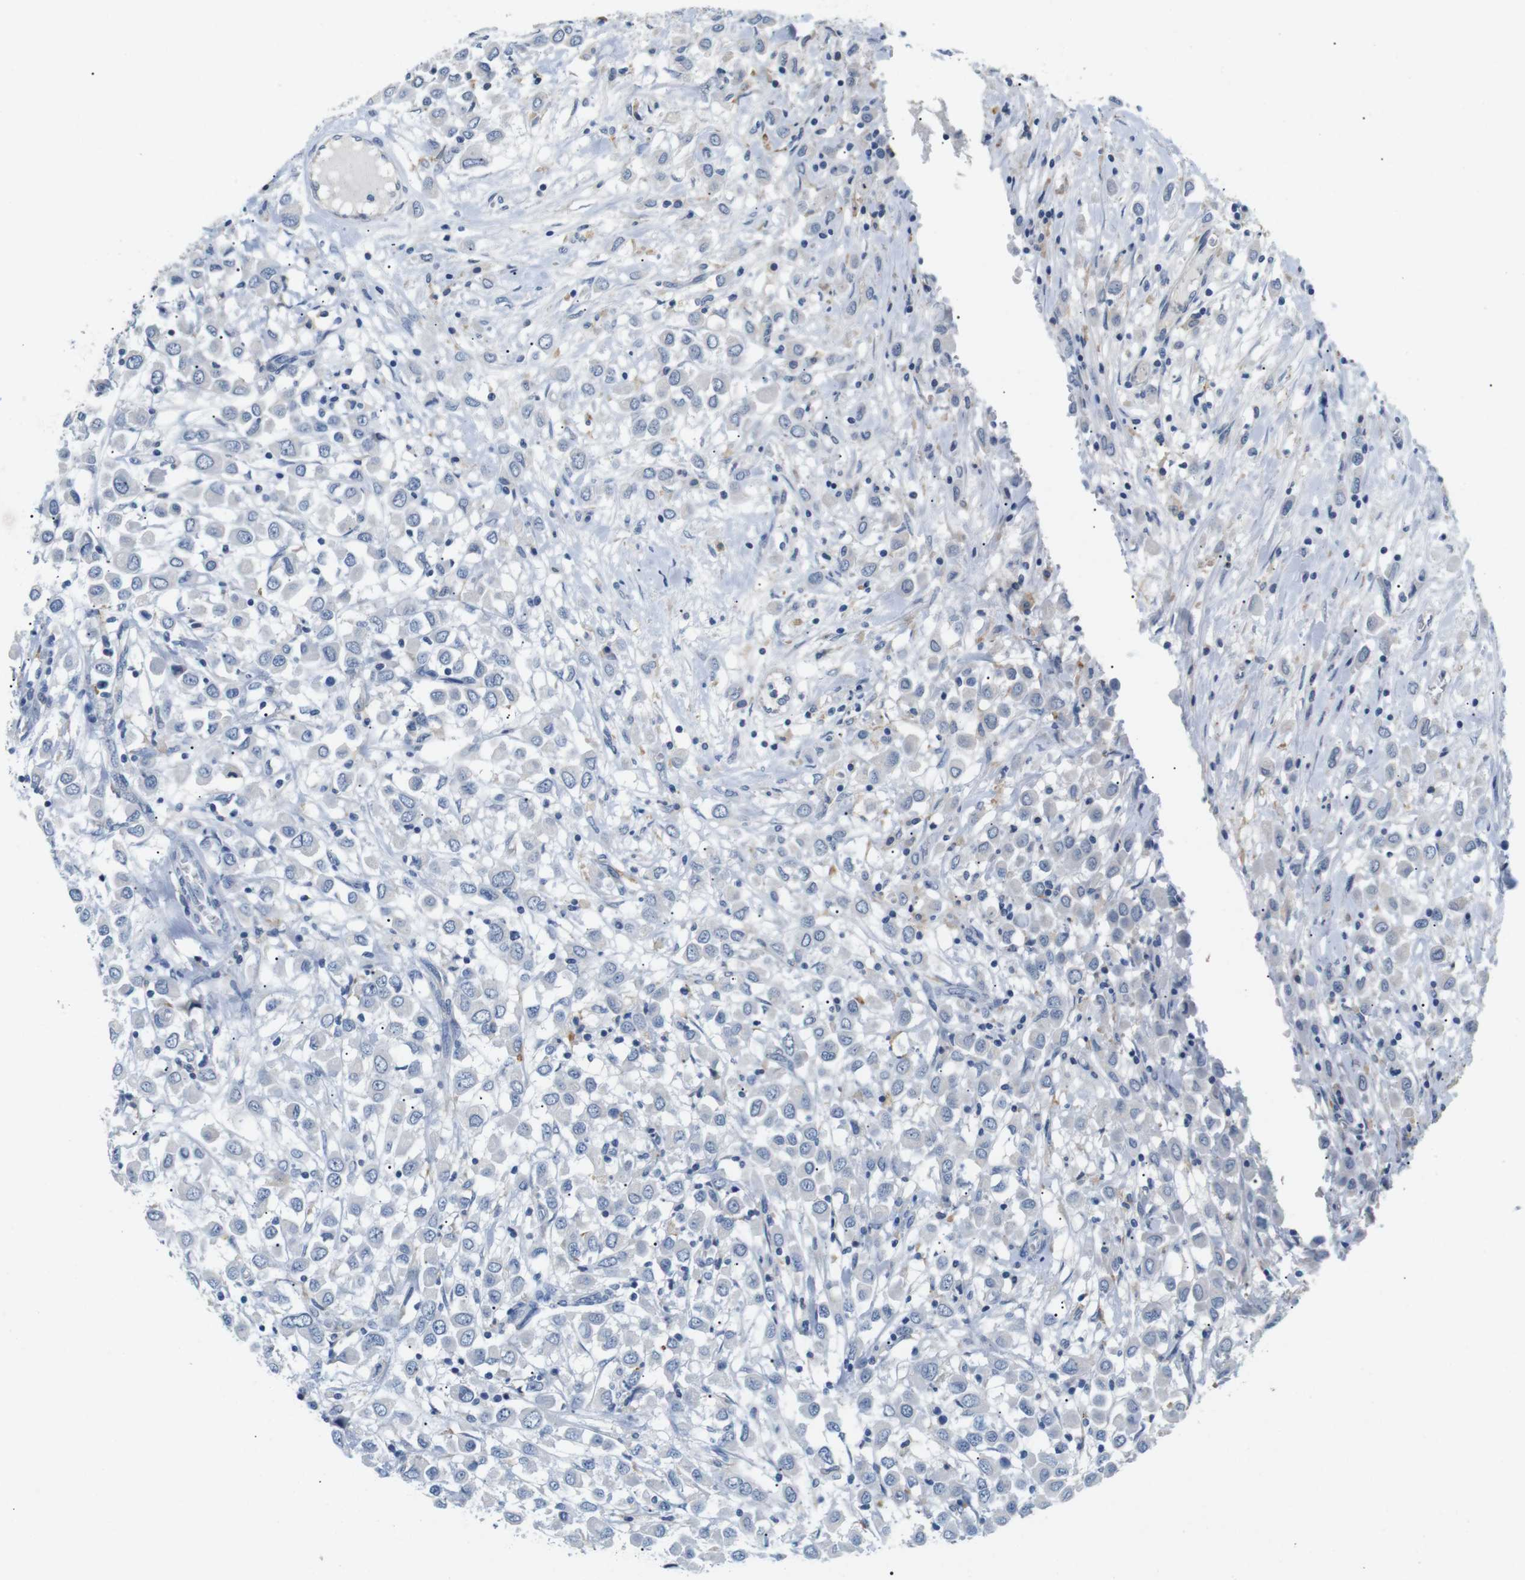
{"staining": {"intensity": "negative", "quantity": "none", "location": "none"}, "tissue": "breast cancer", "cell_type": "Tumor cells", "image_type": "cancer", "snomed": [{"axis": "morphology", "description": "Duct carcinoma"}, {"axis": "topography", "description": "Breast"}], "caption": "The micrograph reveals no staining of tumor cells in breast cancer (intraductal carcinoma).", "gene": "FCGRT", "patient": {"sex": "female", "age": 61}}